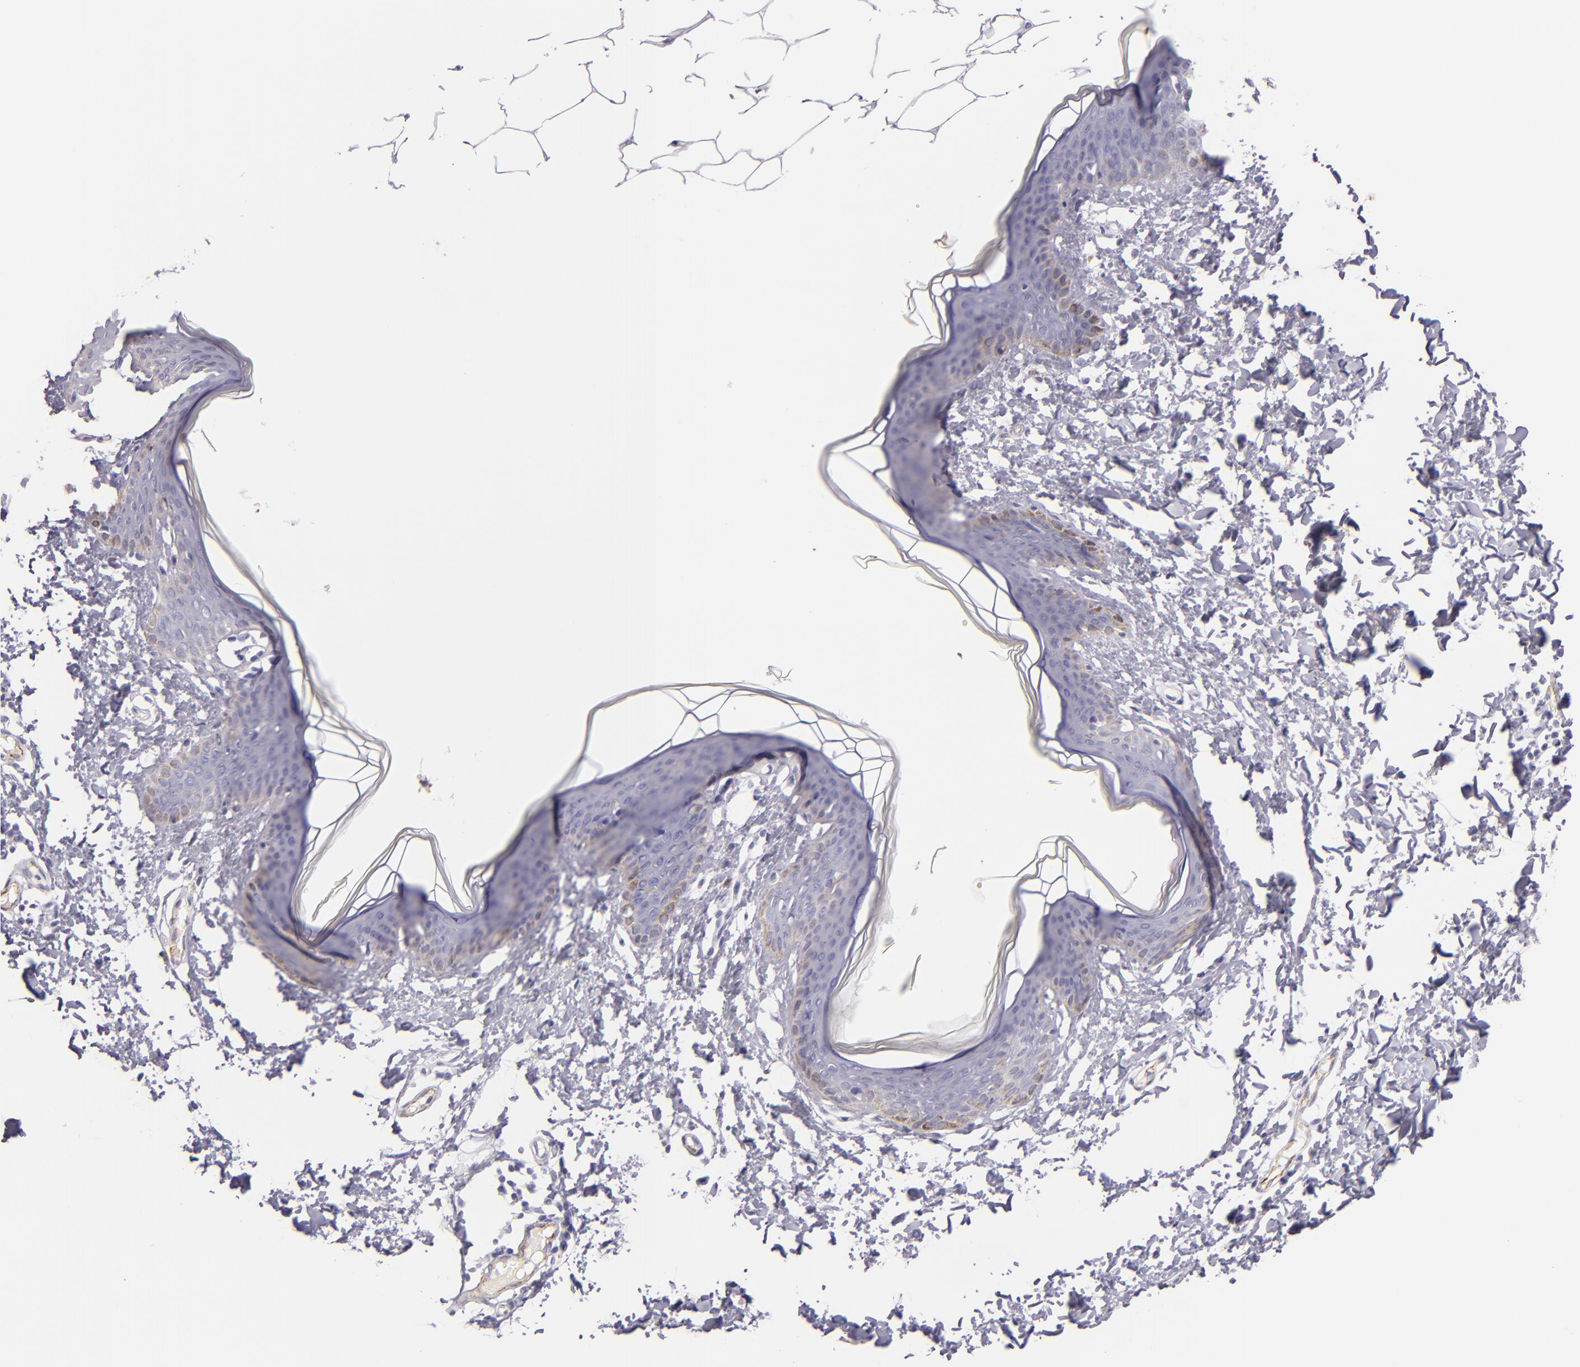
{"staining": {"intensity": "negative", "quantity": "none", "location": "none"}, "tissue": "skin", "cell_type": "Fibroblasts", "image_type": "normal", "snomed": [{"axis": "morphology", "description": "Normal tissue, NOS"}, {"axis": "topography", "description": "Skin"}], "caption": "A photomicrograph of human skin is negative for staining in fibroblasts. The staining was performed using DAB to visualize the protein expression in brown, while the nuclei were stained in blue with hematoxylin (Magnification: 20x).", "gene": "SELP", "patient": {"sex": "female", "age": 17}}